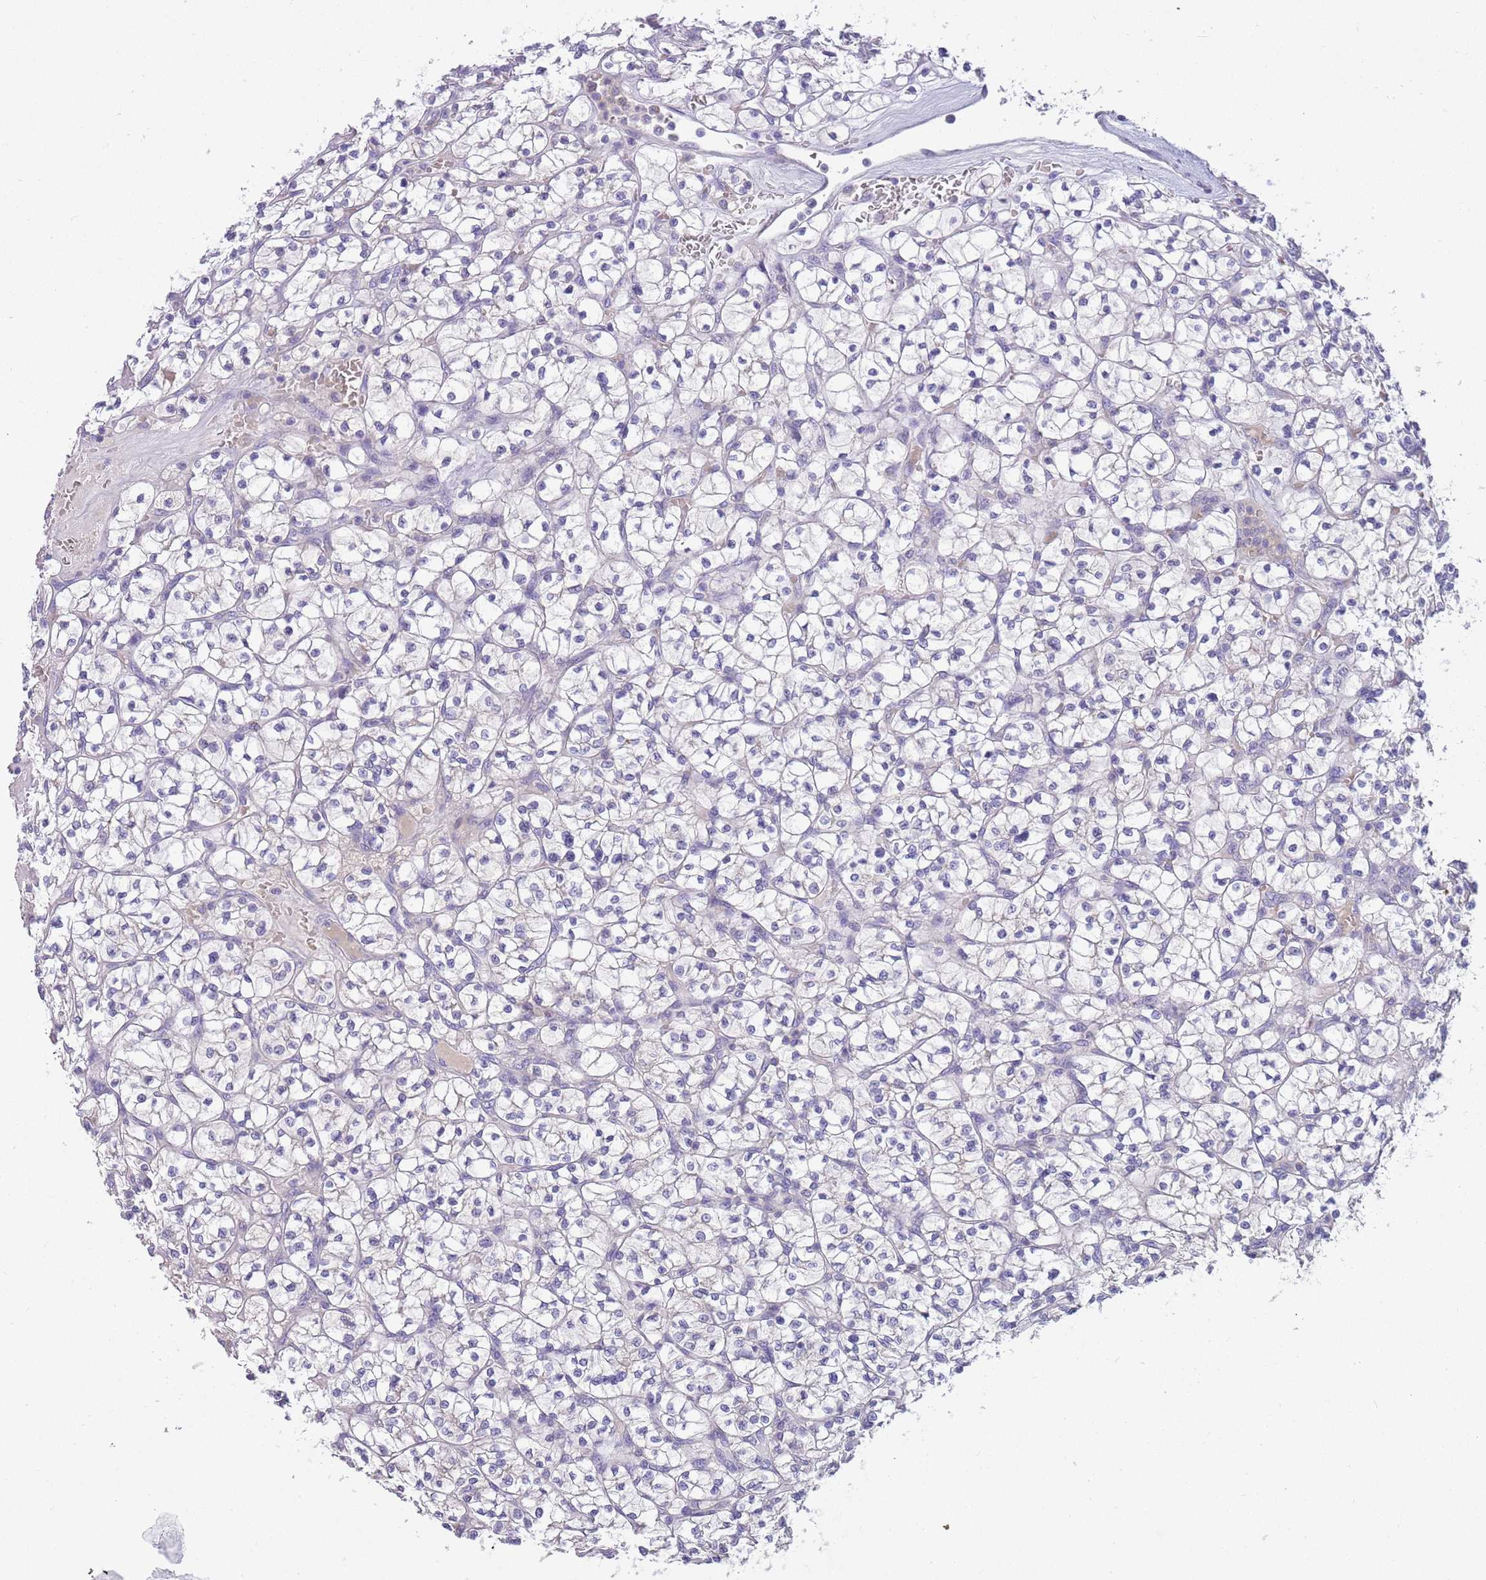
{"staining": {"intensity": "negative", "quantity": "none", "location": "none"}, "tissue": "renal cancer", "cell_type": "Tumor cells", "image_type": "cancer", "snomed": [{"axis": "morphology", "description": "Adenocarcinoma, NOS"}, {"axis": "topography", "description": "Kidney"}], "caption": "DAB (3,3'-diaminobenzidine) immunohistochemical staining of human renal adenocarcinoma demonstrates no significant staining in tumor cells. (DAB IHC, high magnification).", "gene": "CFAP73", "patient": {"sex": "female", "age": 64}}